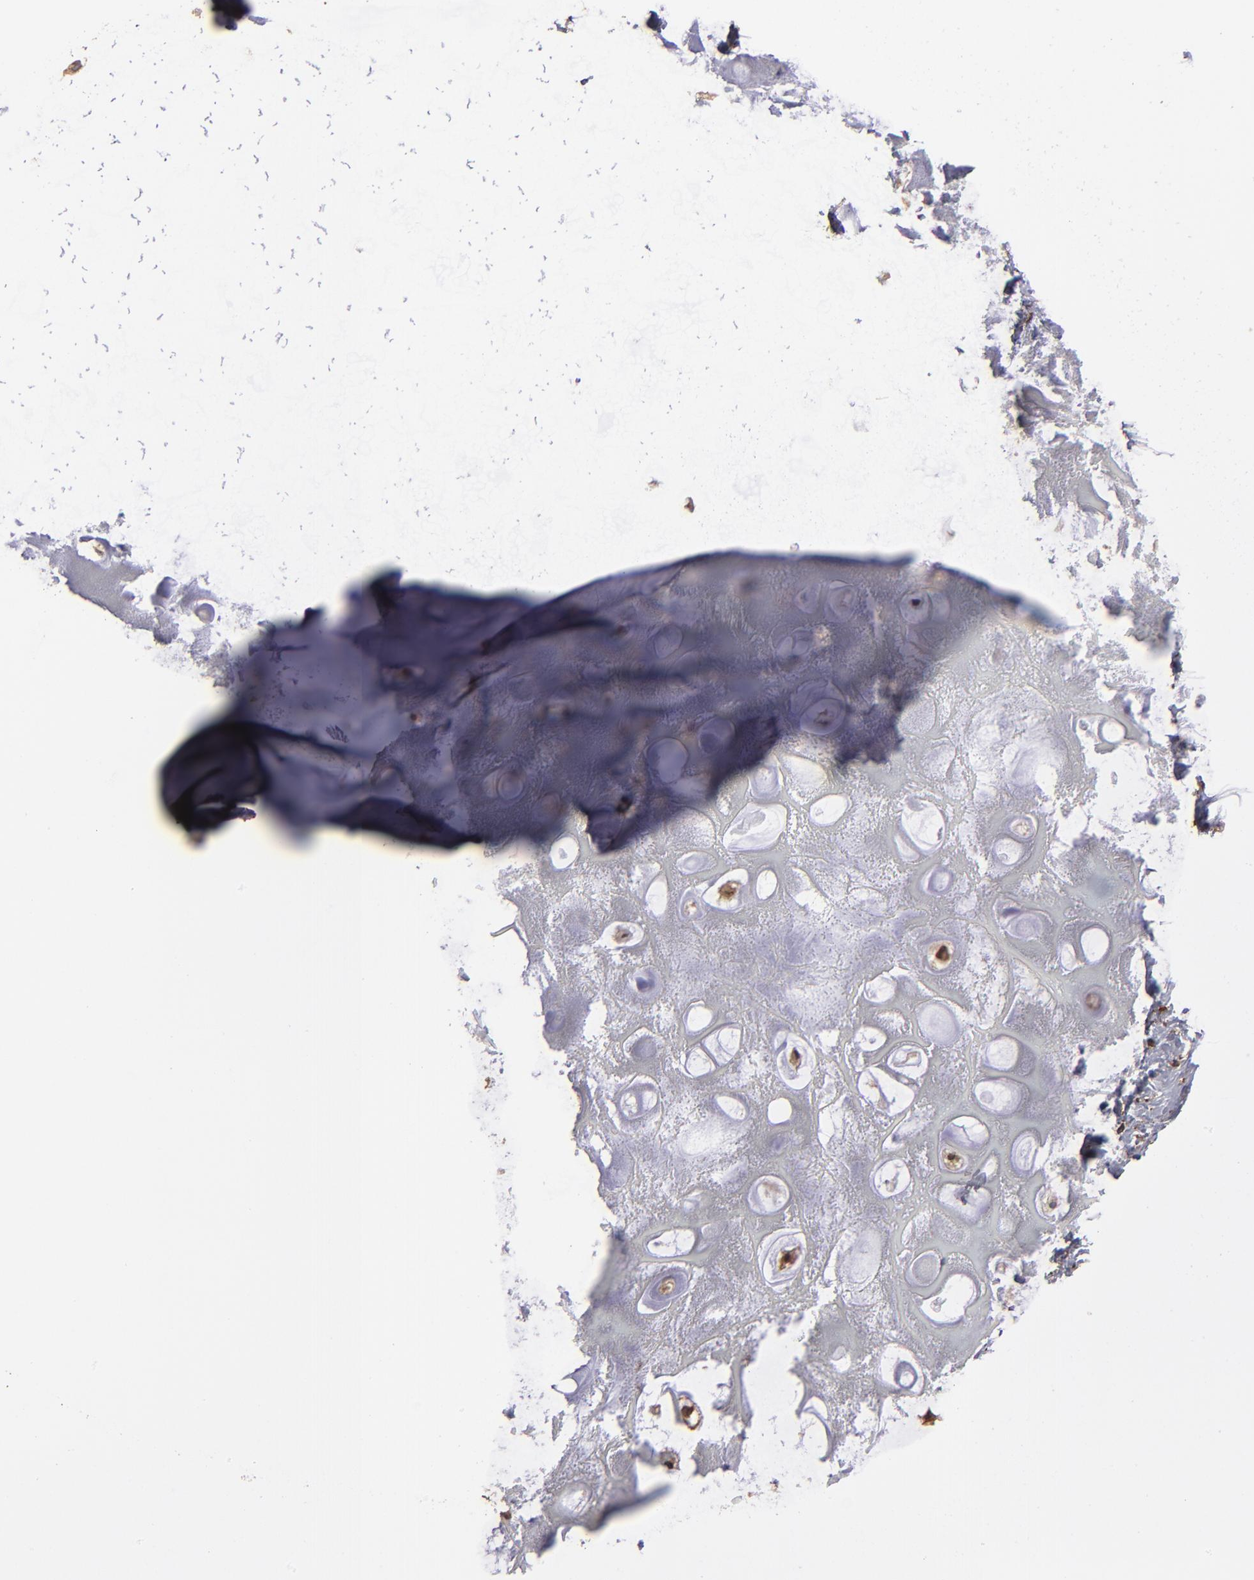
{"staining": {"intensity": "moderate", "quantity": ">75%", "location": "cytoplasmic/membranous"}, "tissue": "nasopharynx", "cell_type": "Respiratory epithelial cells", "image_type": "normal", "snomed": [{"axis": "morphology", "description": "Normal tissue, NOS"}, {"axis": "topography", "description": "Nasopharynx"}], "caption": "Moderate cytoplasmic/membranous protein staining is present in approximately >75% of respiratory epithelial cells in nasopharynx.", "gene": "PGRMC1", "patient": {"sex": "male", "age": 56}}